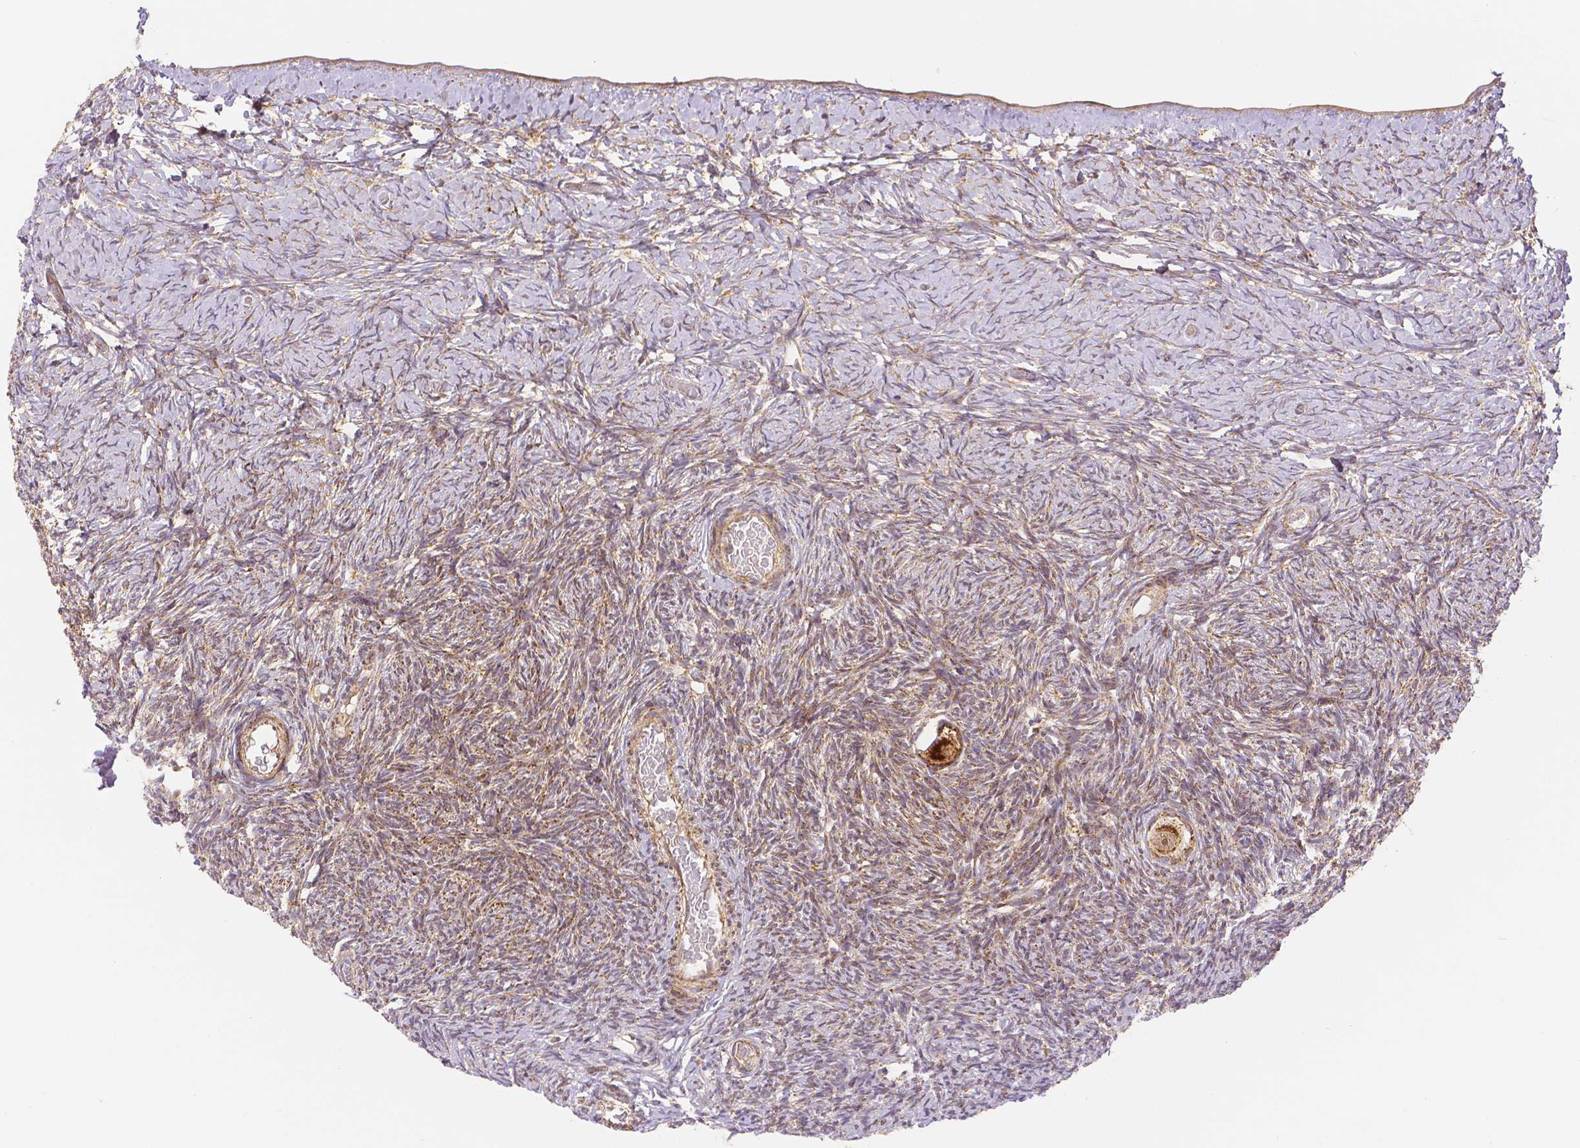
{"staining": {"intensity": "strong", "quantity": "25%-75%", "location": "cytoplasmic/membranous"}, "tissue": "ovary", "cell_type": "Follicle cells", "image_type": "normal", "snomed": [{"axis": "morphology", "description": "Normal tissue, NOS"}, {"axis": "topography", "description": "Ovary"}], "caption": "High-power microscopy captured an IHC micrograph of benign ovary, revealing strong cytoplasmic/membranous staining in about 25%-75% of follicle cells. Immunohistochemistry (ihc) stains the protein of interest in brown and the nuclei are stained blue.", "gene": "RHOT1", "patient": {"sex": "female", "age": 39}}